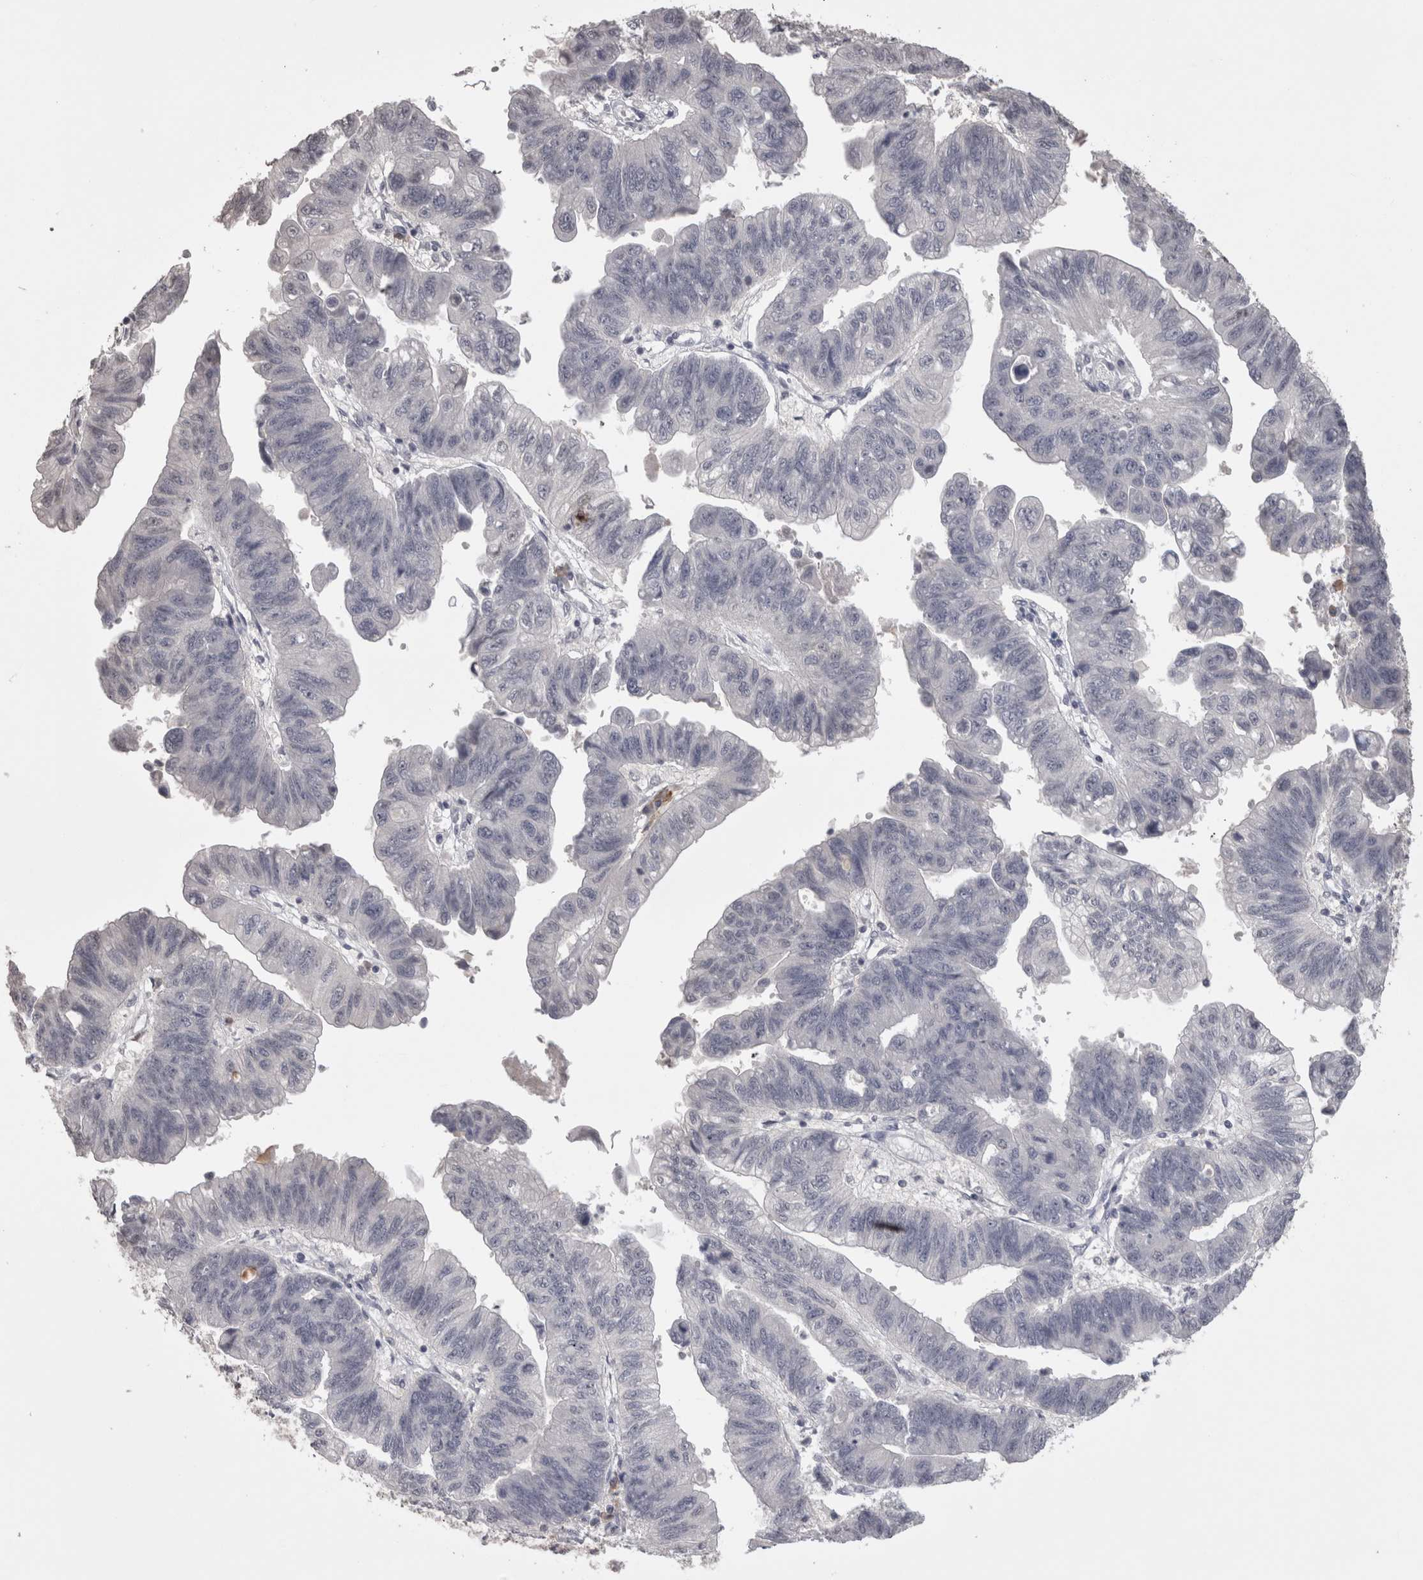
{"staining": {"intensity": "negative", "quantity": "none", "location": "none"}, "tissue": "stomach cancer", "cell_type": "Tumor cells", "image_type": "cancer", "snomed": [{"axis": "morphology", "description": "Adenocarcinoma, NOS"}, {"axis": "topography", "description": "Stomach"}], "caption": "Immunohistochemistry (IHC) of adenocarcinoma (stomach) demonstrates no positivity in tumor cells.", "gene": "LAX1", "patient": {"sex": "male", "age": 59}}